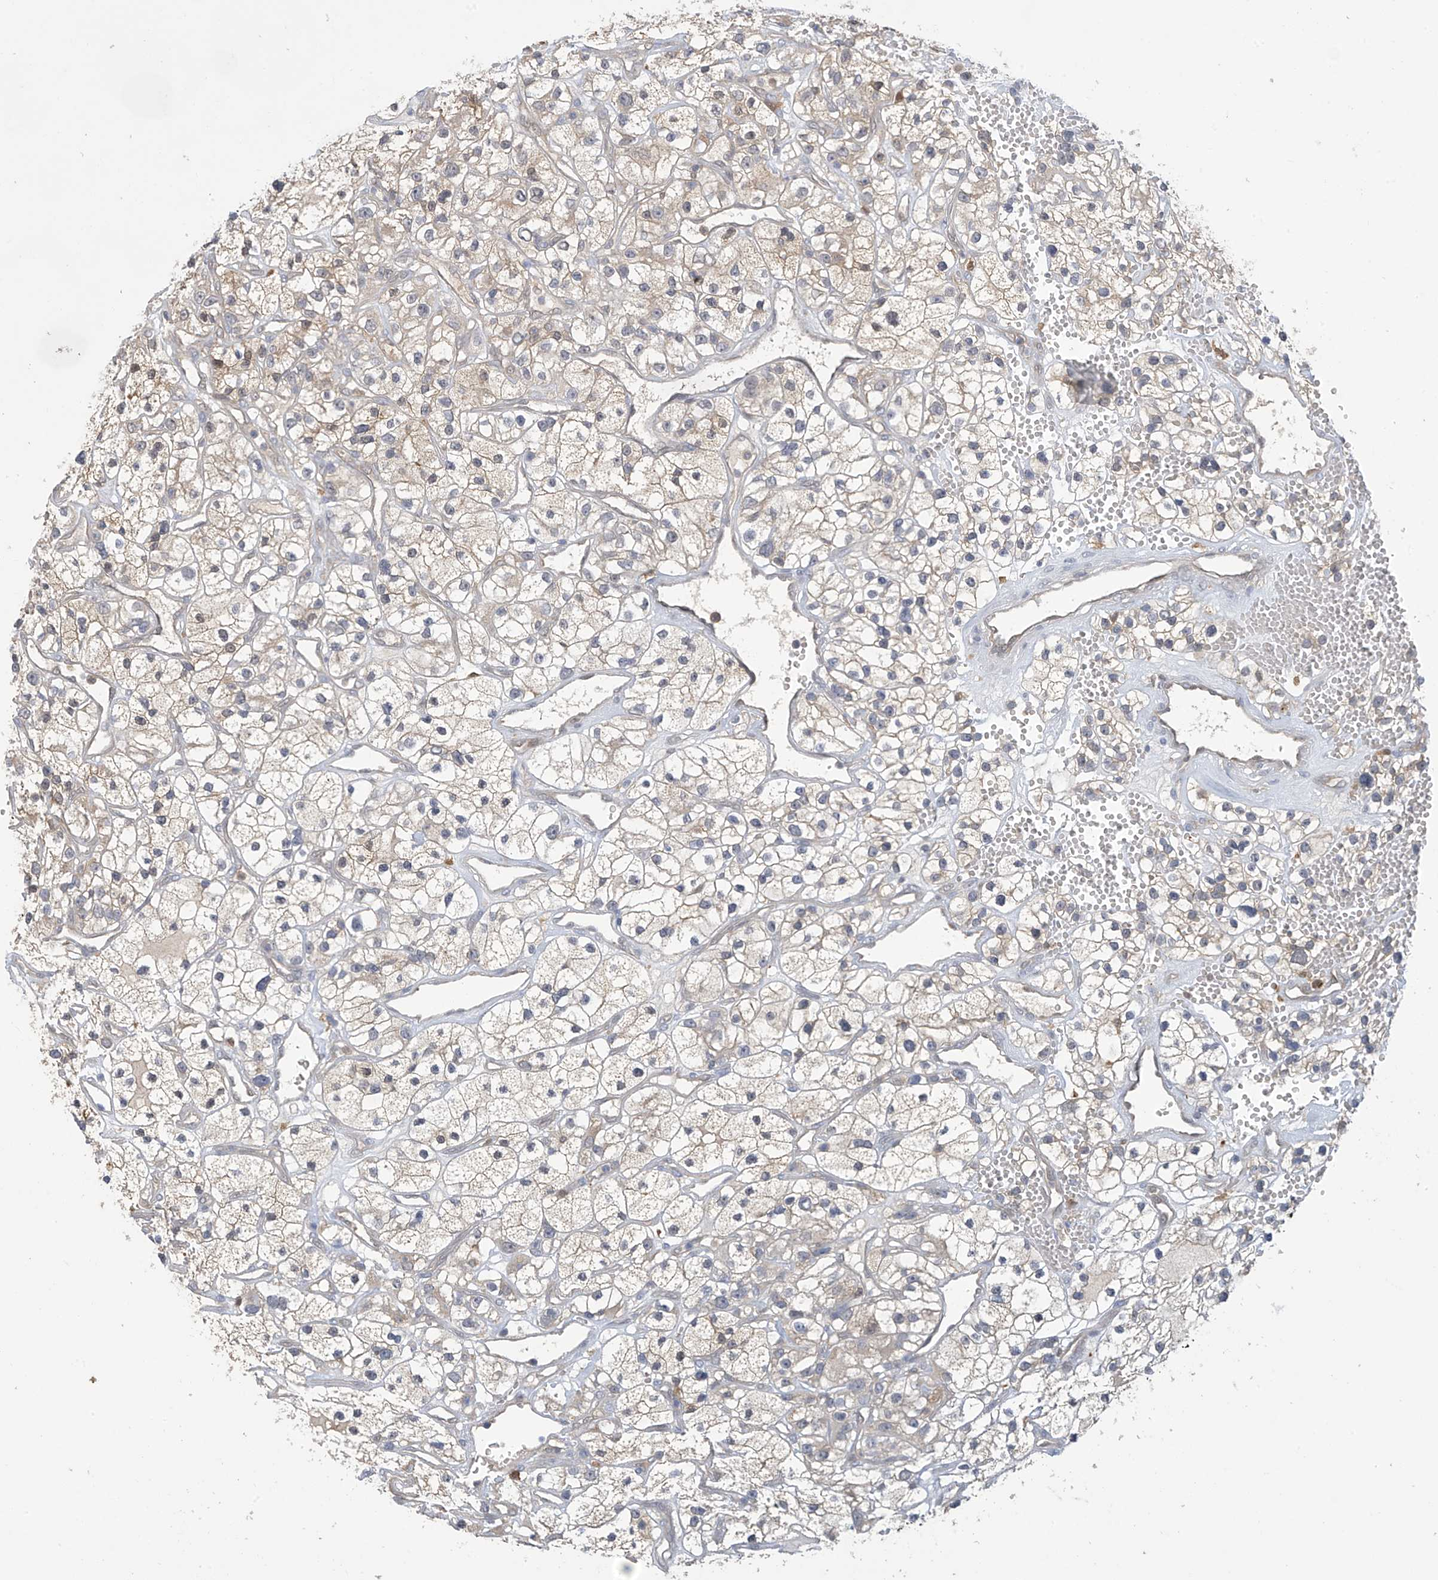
{"staining": {"intensity": "weak", "quantity": "<25%", "location": "cytoplasmic/membranous"}, "tissue": "renal cancer", "cell_type": "Tumor cells", "image_type": "cancer", "snomed": [{"axis": "morphology", "description": "Adenocarcinoma, NOS"}, {"axis": "topography", "description": "Kidney"}], "caption": "This photomicrograph is of renal cancer stained with immunohistochemistry to label a protein in brown with the nuclei are counter-stained blue. There is no positivity in tumor cells.", "gene": "IDH1", "patient": {"sex": "female", "age": 57}}